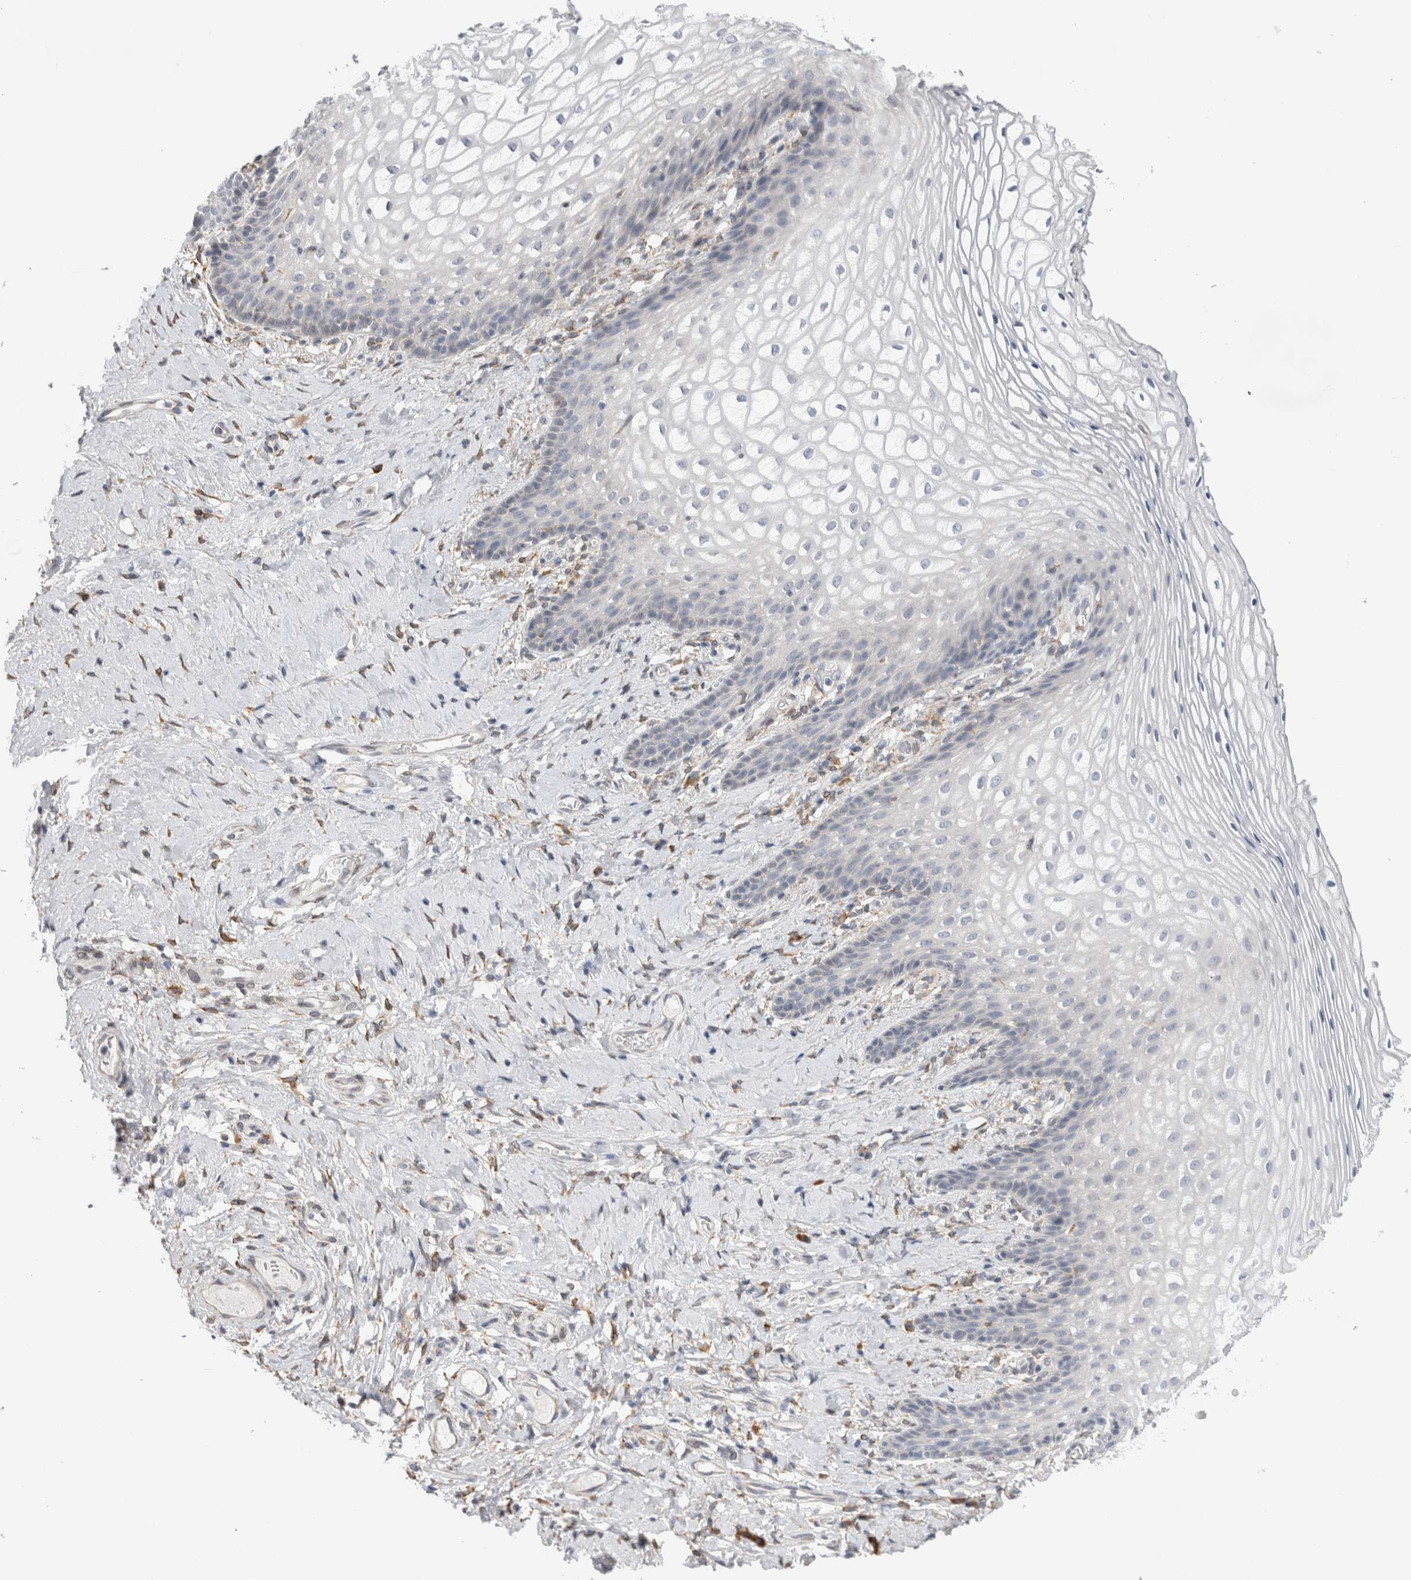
{"staining": {"intensity": "negative", "quantity": "none", "location": "none"}, "tissue": "vagina", "cell_type": "Squamous epithelial cells", "image_type": "normal", "snomed": [{"axis": "morphology", "description": "Normal tissue, NOS"}, {"axis": "topography", "description": "Vagina"}], "caption": "A micrograph of human vagina is negative for staining in squamous epithelial cells. (Stains: DAB (3,3'-diaminobenzidine) immunohistochemistry (IHC) with hematoxylin counter stain, Microscopy: brightfield microscopy at high magnification).", "gene": "VCPIP1", "patient": {"sex": "female", "age": 60}}